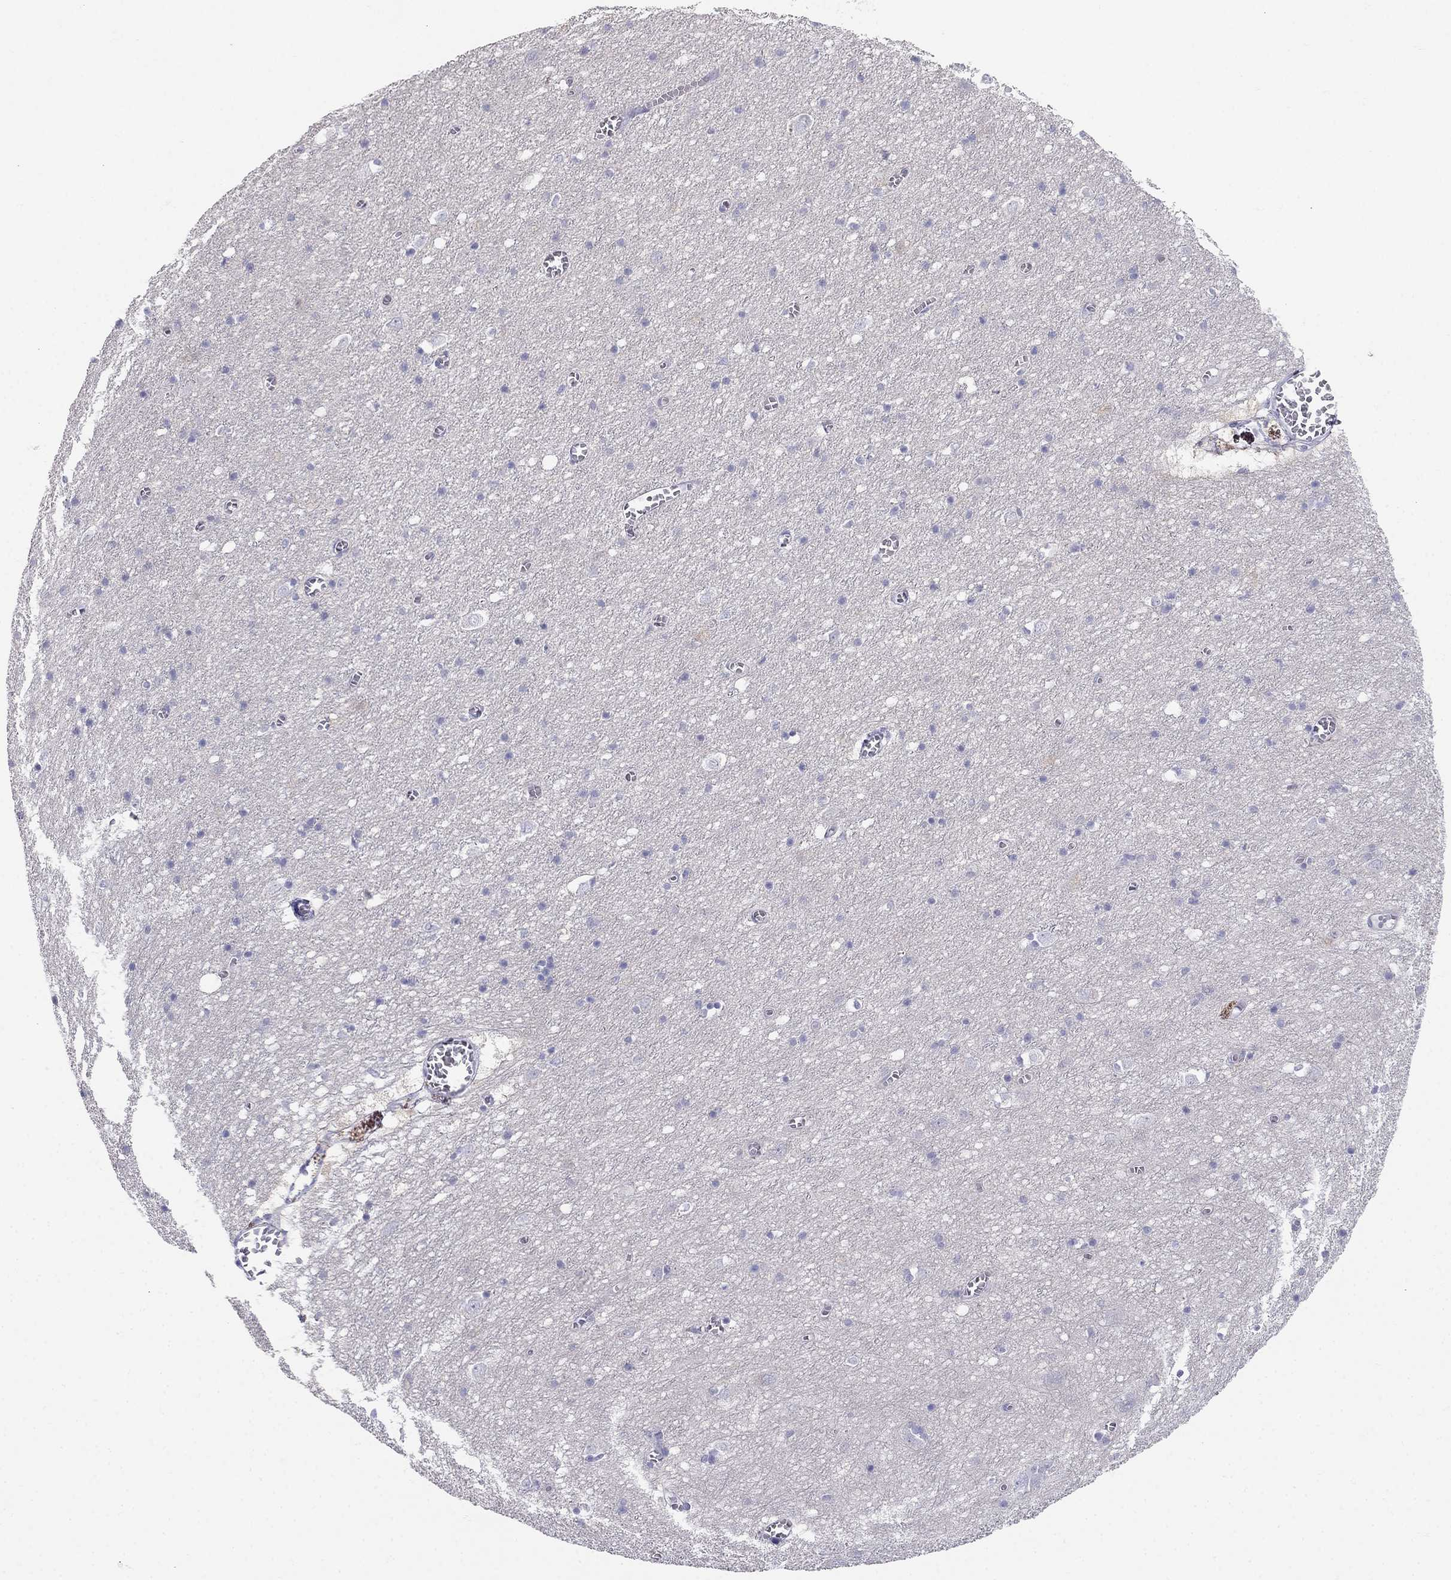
{"staining": {"intensity": "negative", "quantity": "none", "location": "none"}, "tissue": "cerebral cortex", "cell_type": "Endothelial cells", "image_type": "normal", "snomed": [{"axis": "morphology", "description": "Normal tissue, NOS"}, {"axis": "topography", "description": "Cerebral cortex"}], "caption": "Endothelial cells are negative for brown protein staining in unremarkable cerebral cortex. (DAB immunohistochemistry (IHC), high magnification).", "gene": "RFLNA", "patient": {"sex": "male", "age": 70}}